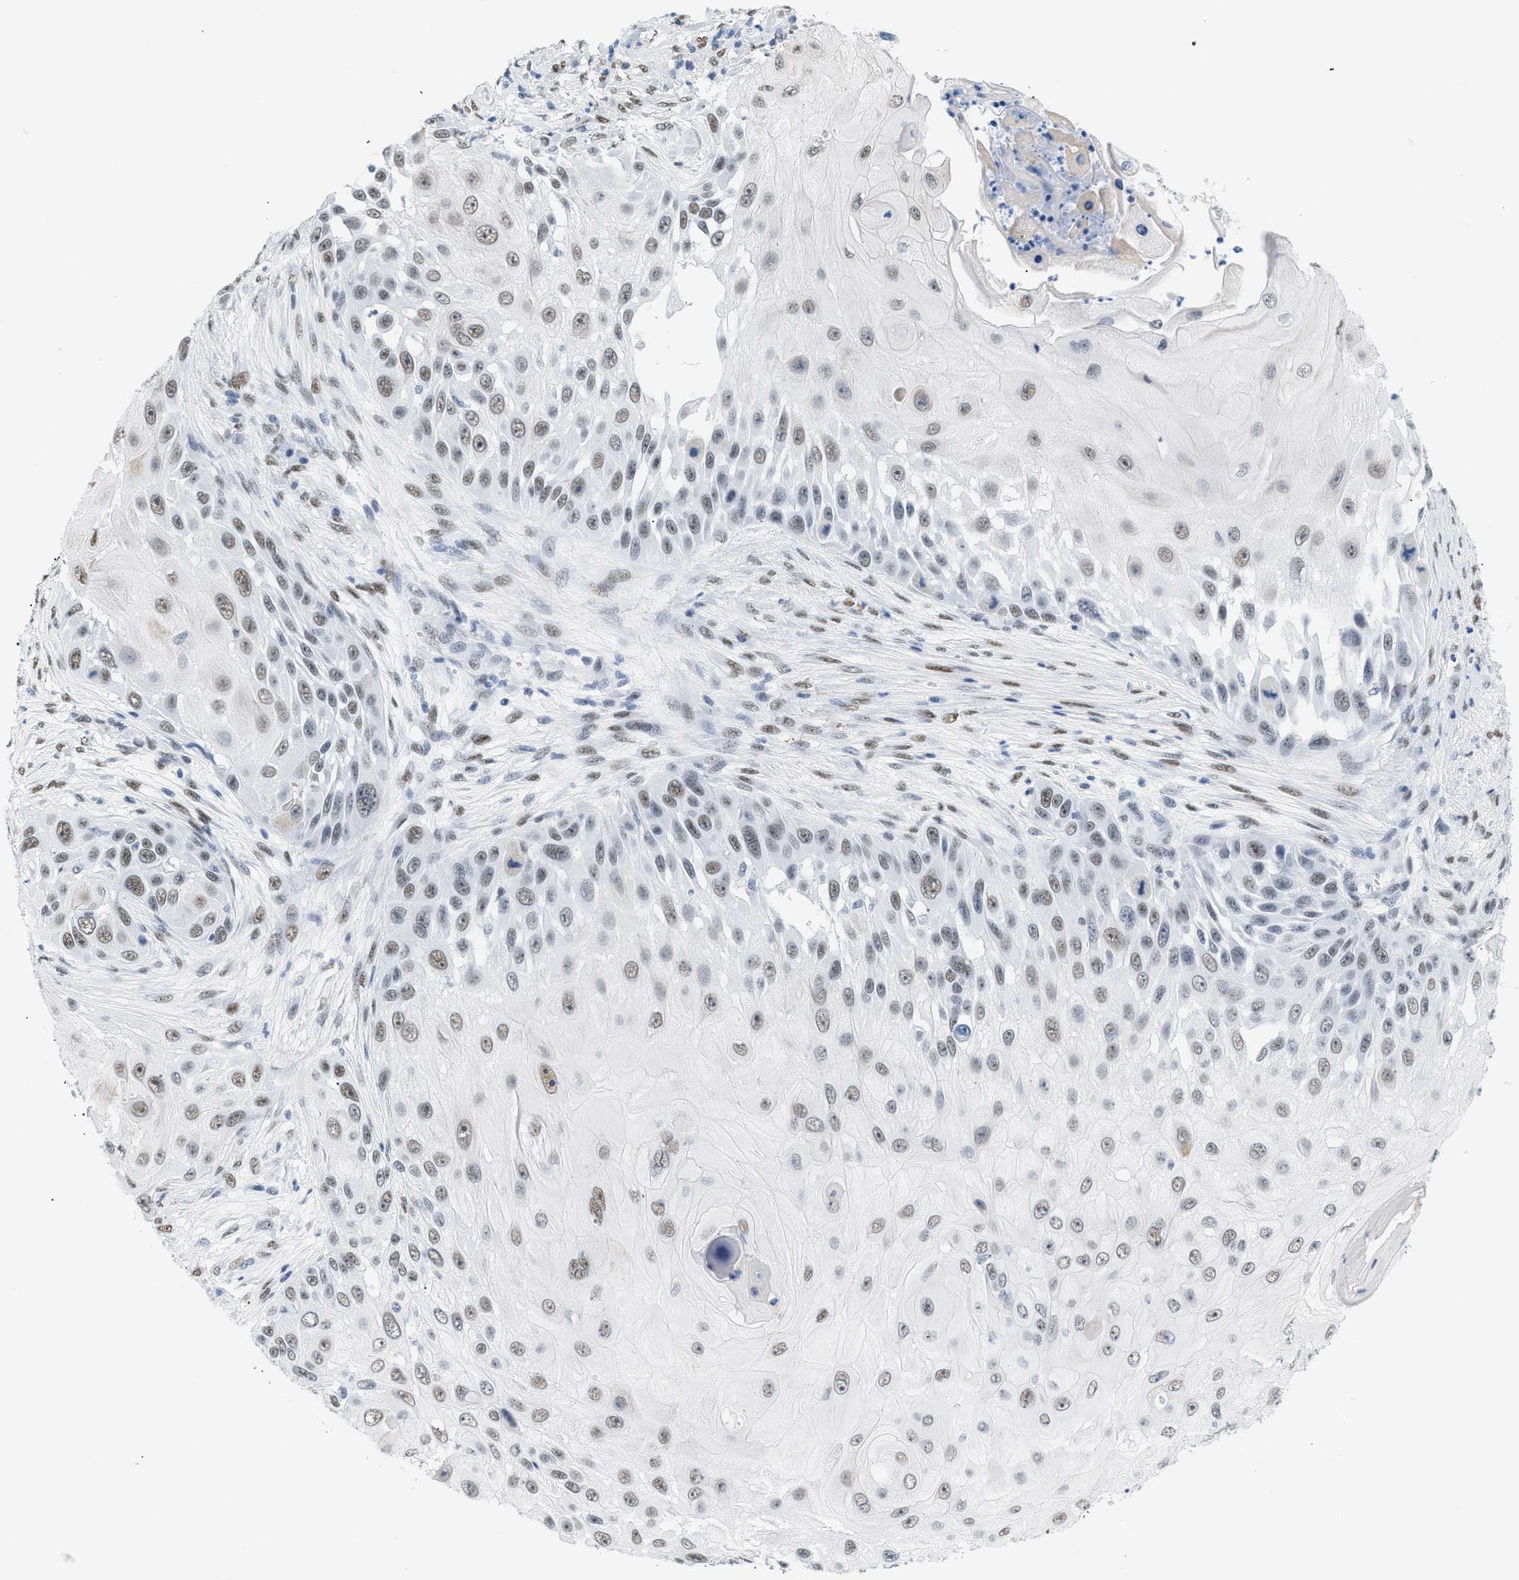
{"staining": {"intensity": "weak", "quantity": ">75%", "location": "cytoplasmic/membranous,nuclear"}, "tissue": "skin cancer", "cell_type": "Tumor cells", "image_type": "cancer", "snomed": [{"axis": "morphology", "description": "Squamous cell carcinoma, NOS"}, {"axis": "topography", "description": "Skin"}], "caption": "Human skin squamous cell carcinoma stained with a brown dye shows weak cytoplasmic/membranous and nuclear positive positivity in about >75% of tumor cells.", "gene": "ELN", "patient": {"sex": "female", "age": 44}}